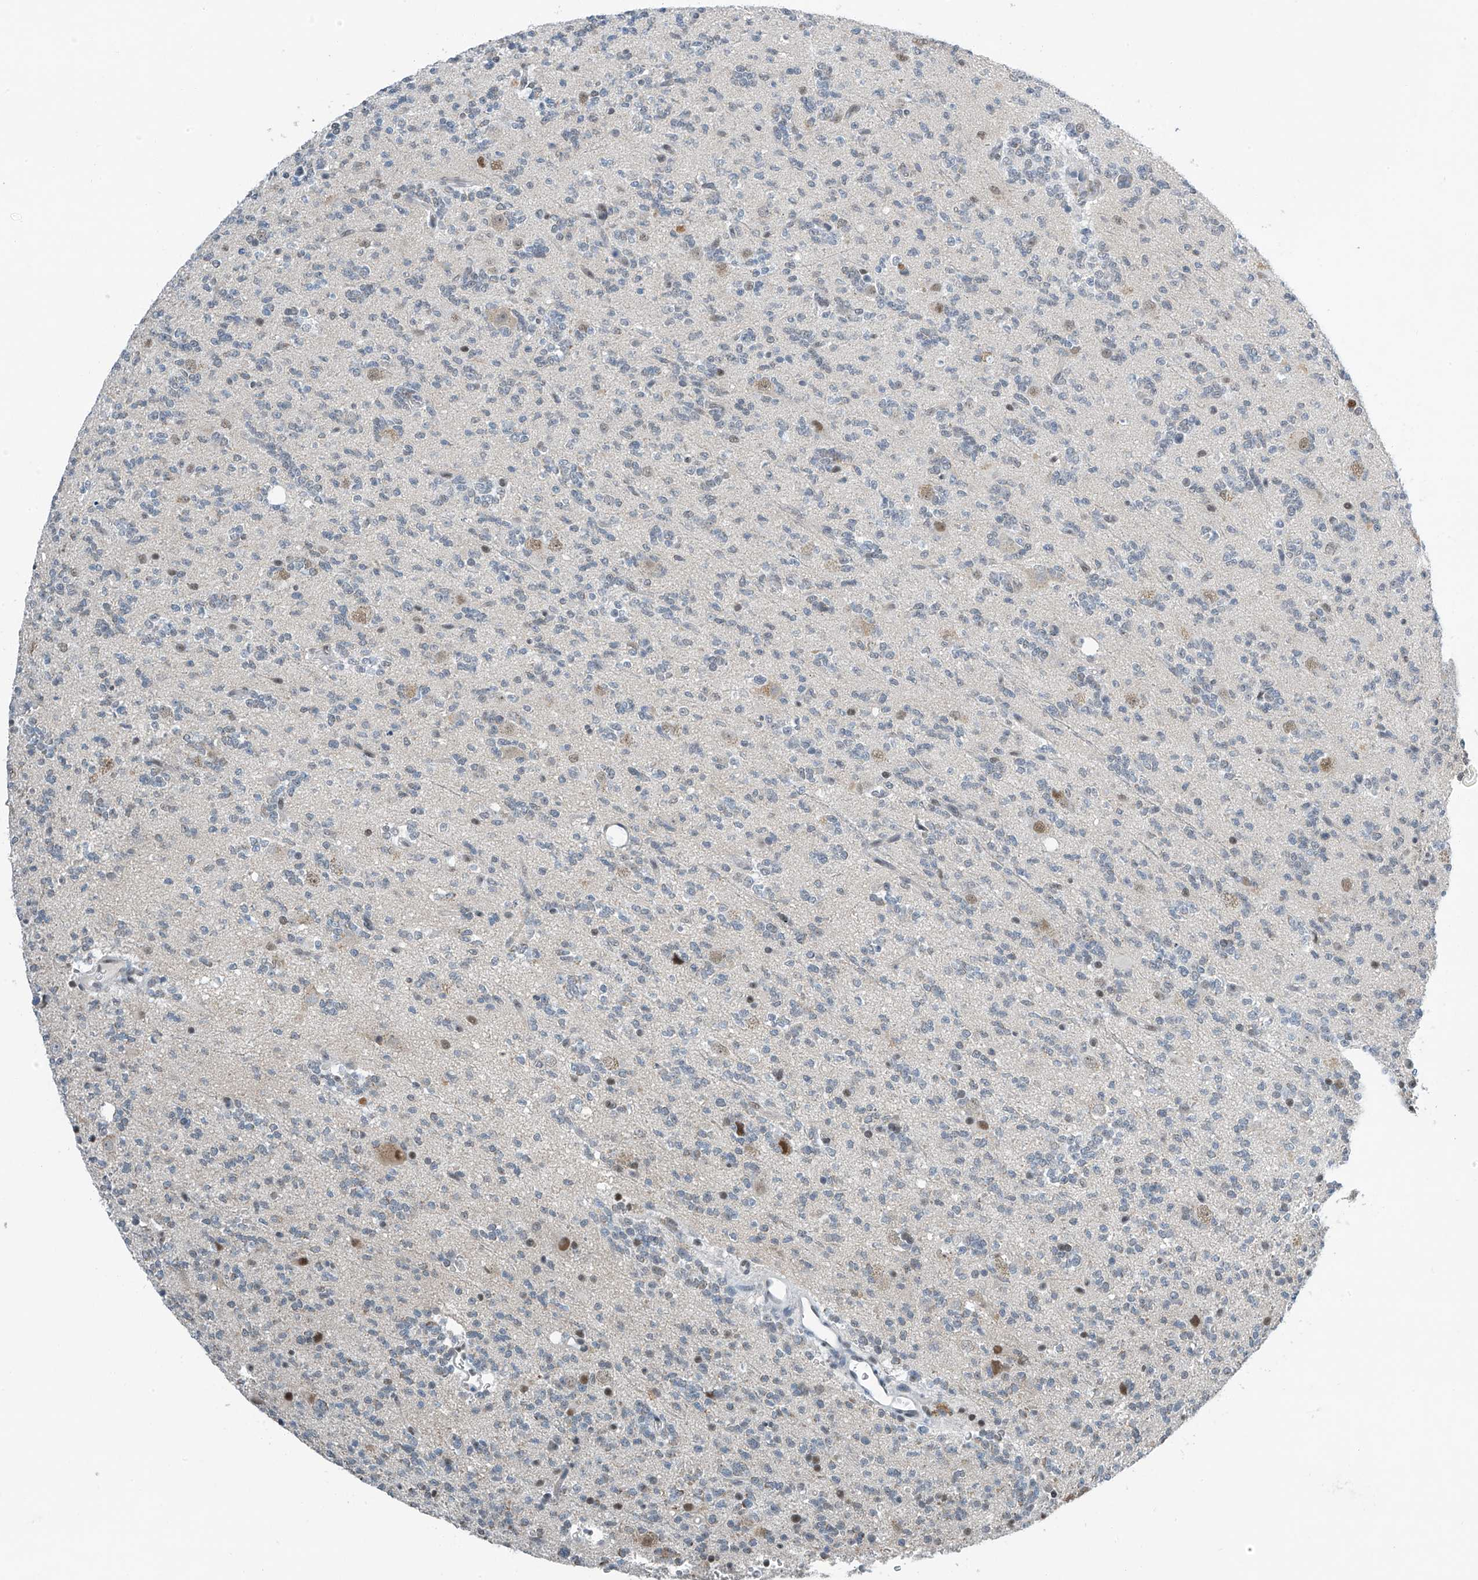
{"staining": {"intensity": "negative", "quantity": "none", "location": "none"}, "tissue": "glioma", "cell_type": "Tumor cells", "image_type": "cancer", "snomed": [{"axis": "morphology", "description": "Glioma, malignant, High grade"}, {"axis": "topography", "description": "Brain"}], "caption": "Glioma was stained to show a protein in brown. There is no significant staining in tumor cells.", "gene": "TAF8", "patient": {"sex": "female", "age": 62}}